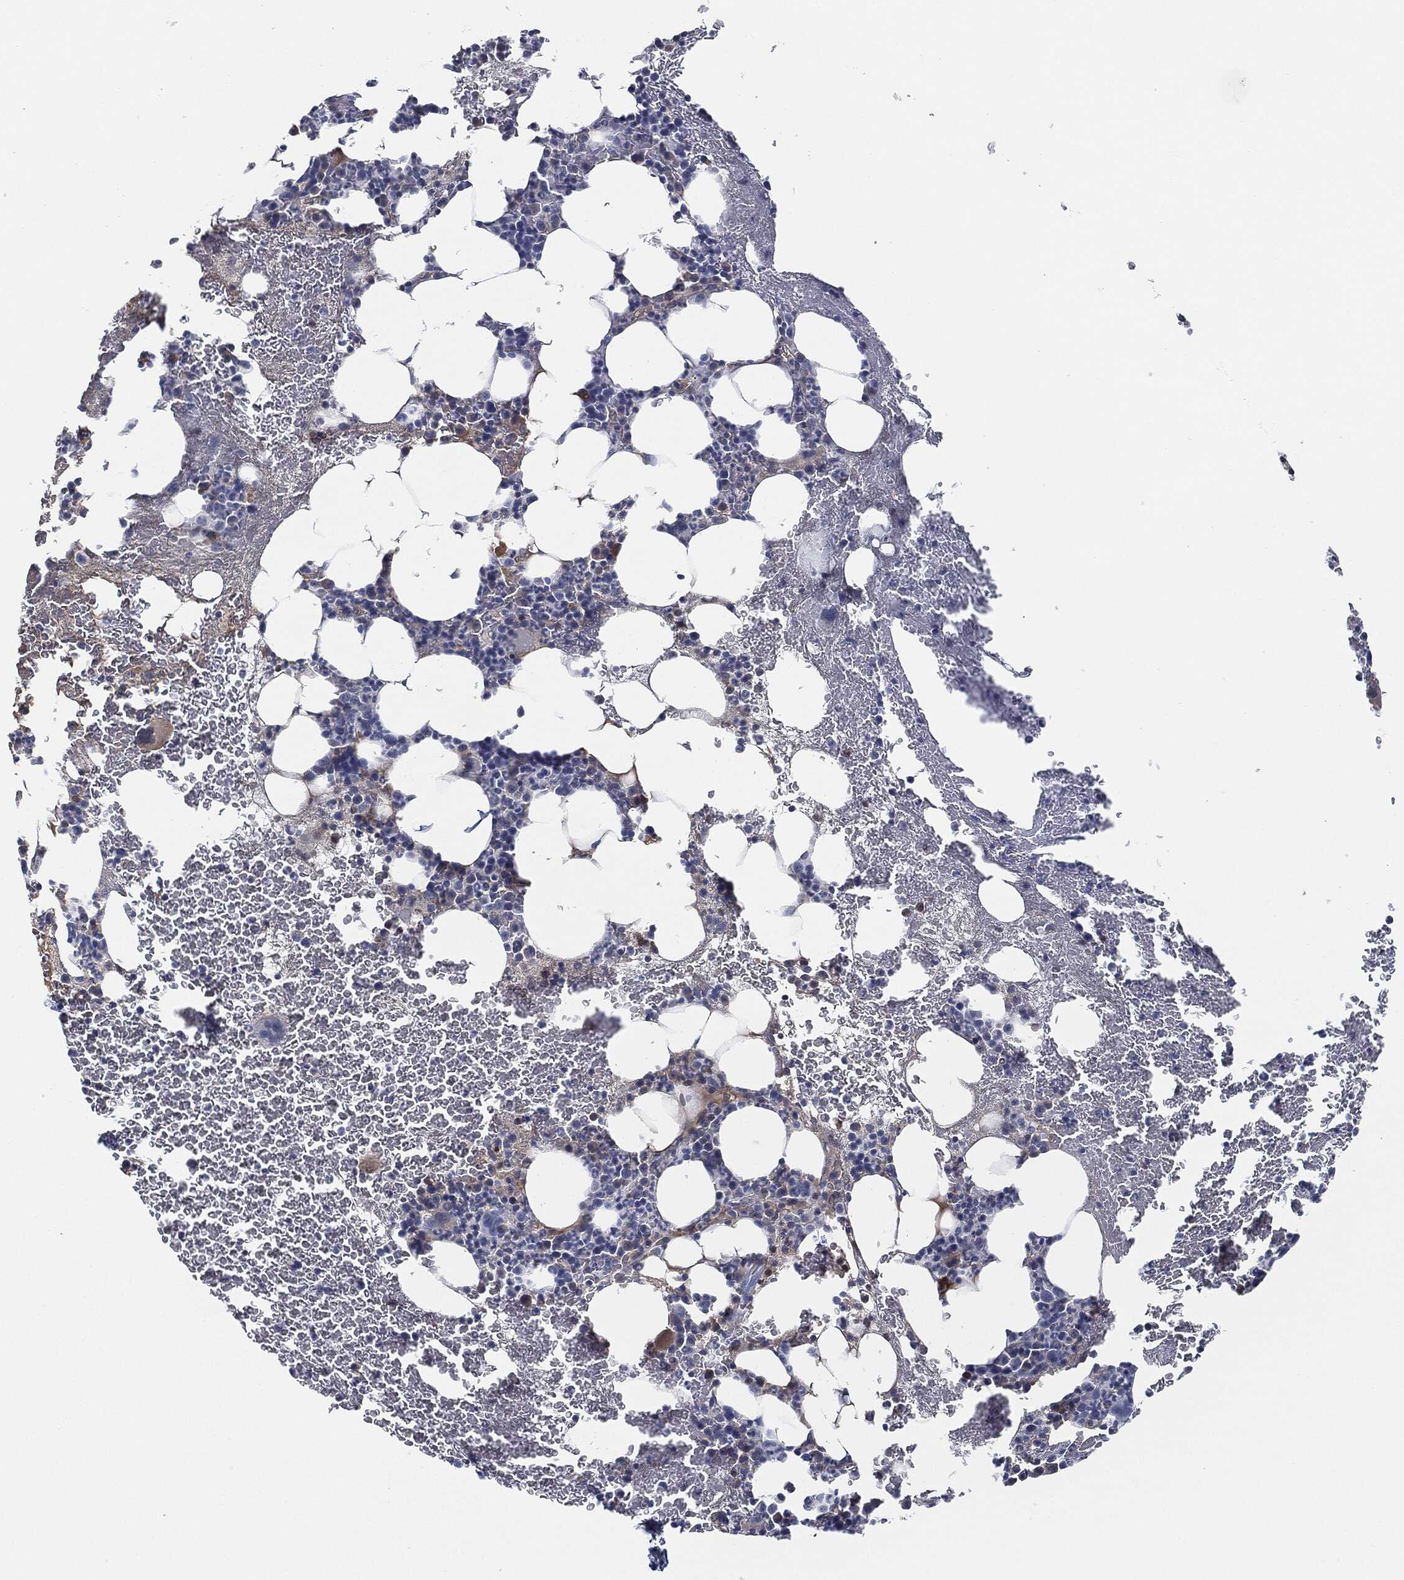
{"staining": {"intensity": "strong", "quantity": "<25%", "location": "cytoplasmic/membranous"}, "tissue": "bone marrow", "cell_type": "Hematopoietic cells", "image_type": "normal", "snomed": [{"axis": "morphology", "description": "Normal tissue, NOS"}, {"axis": "topography", "description": "Bone marrow"}], "caption": "A brown stain highlights strong cytoplasmic/membranous expression of a protein in hematopoietic cells of benign bone marrow.", "gene": "SIGLEC7", "patient": {"sex": "male", "age": 83}}